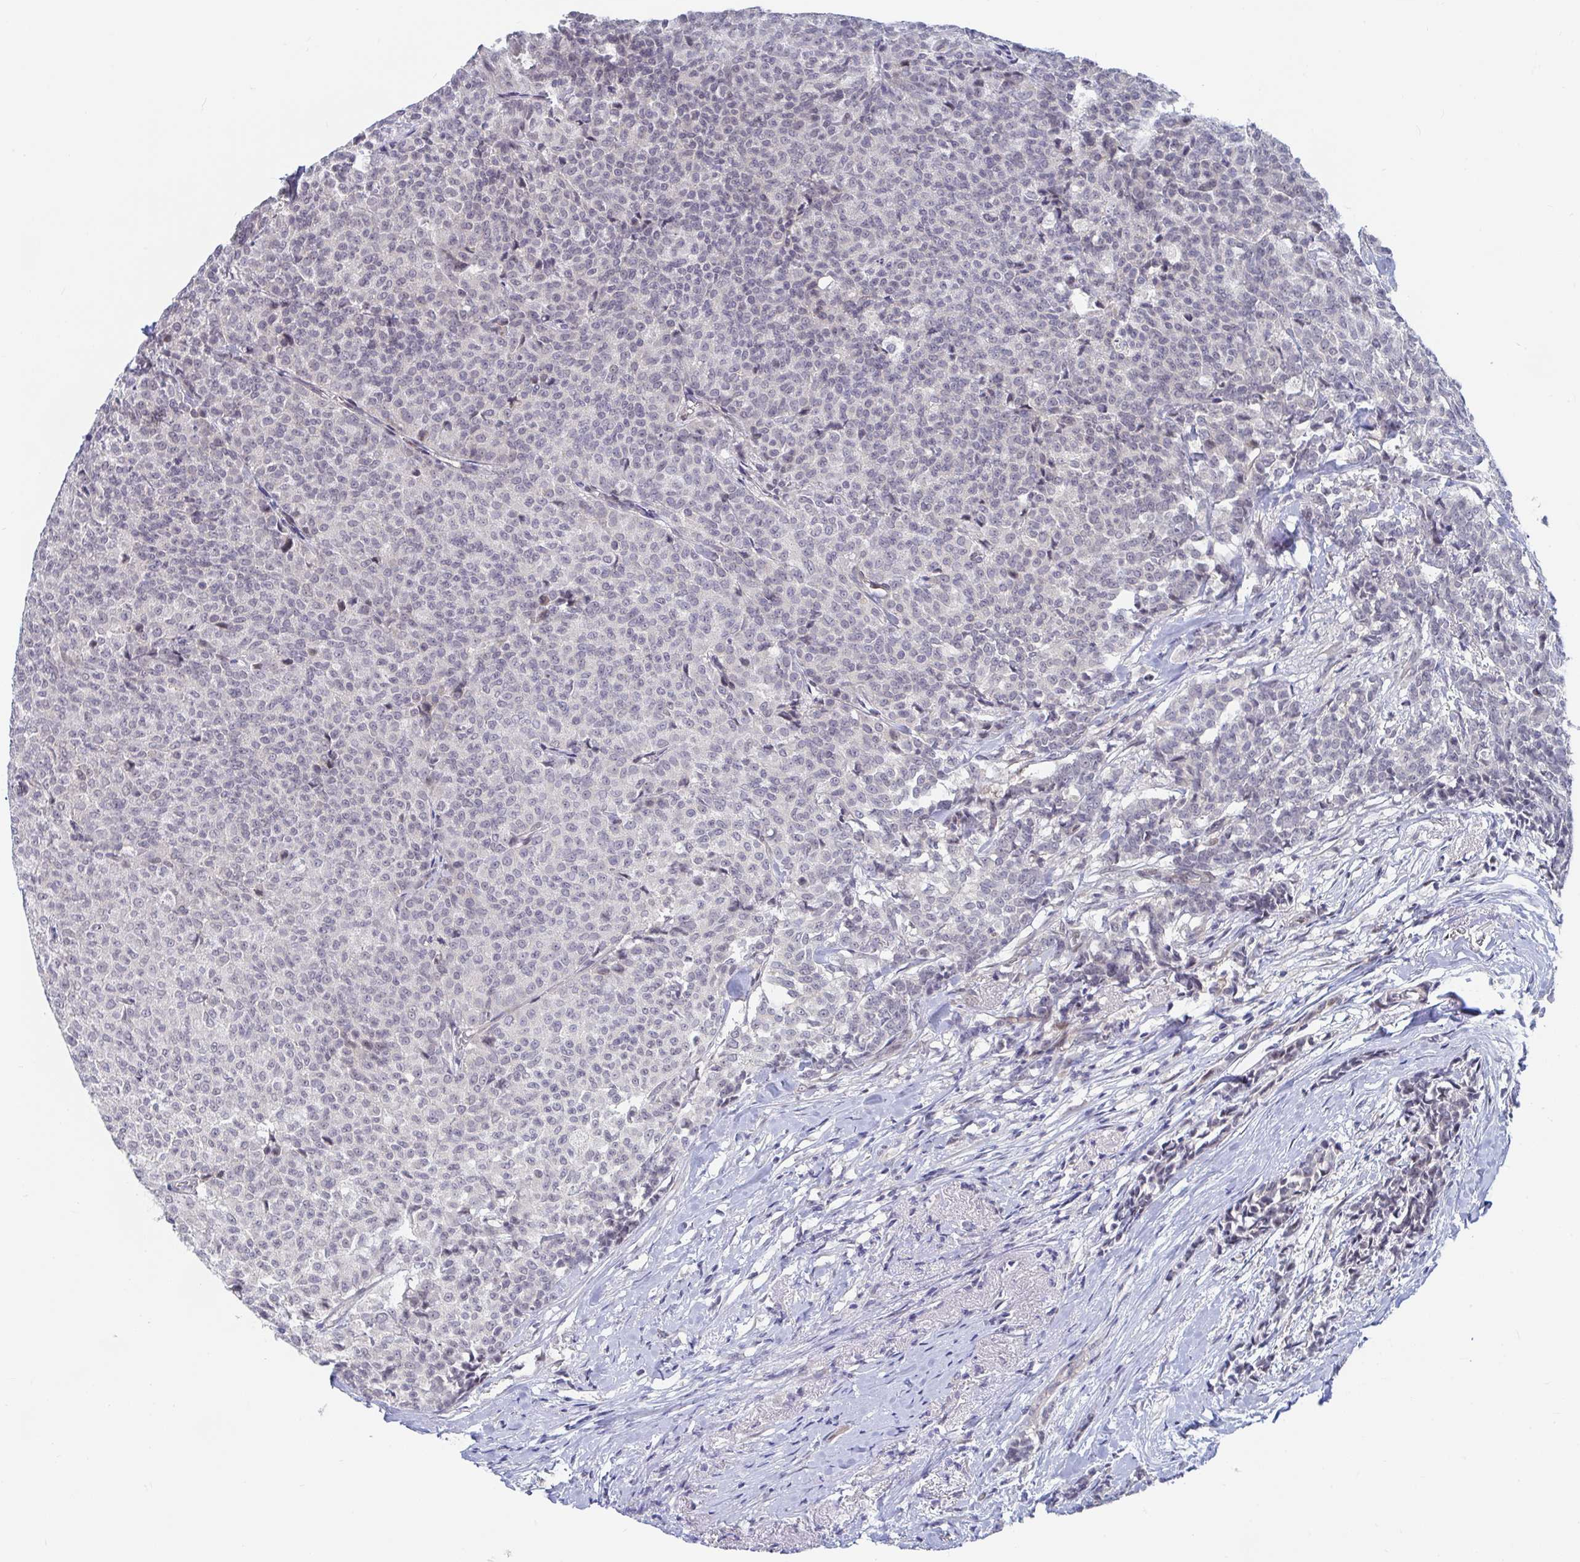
{"staining": {"intensity": "weak", "quantity": "<25%", "location": "nuclear"}, "tissue": "breast cancer", "cell_type": "Tumor cells", "image_type": "cancer", "snomed": [{"axis": "morphology", "description": "Duct carcinoma"}, {"axis": "topography", "description": "Breast"}], "caption": "DAB (3,3'-diaminobenzidine) immunohistochemical staining of breast cancer exhibits no significant staining in tumor cells.", "gene": "FAM156B", "patient": {"sex": "female", "age": 91}}